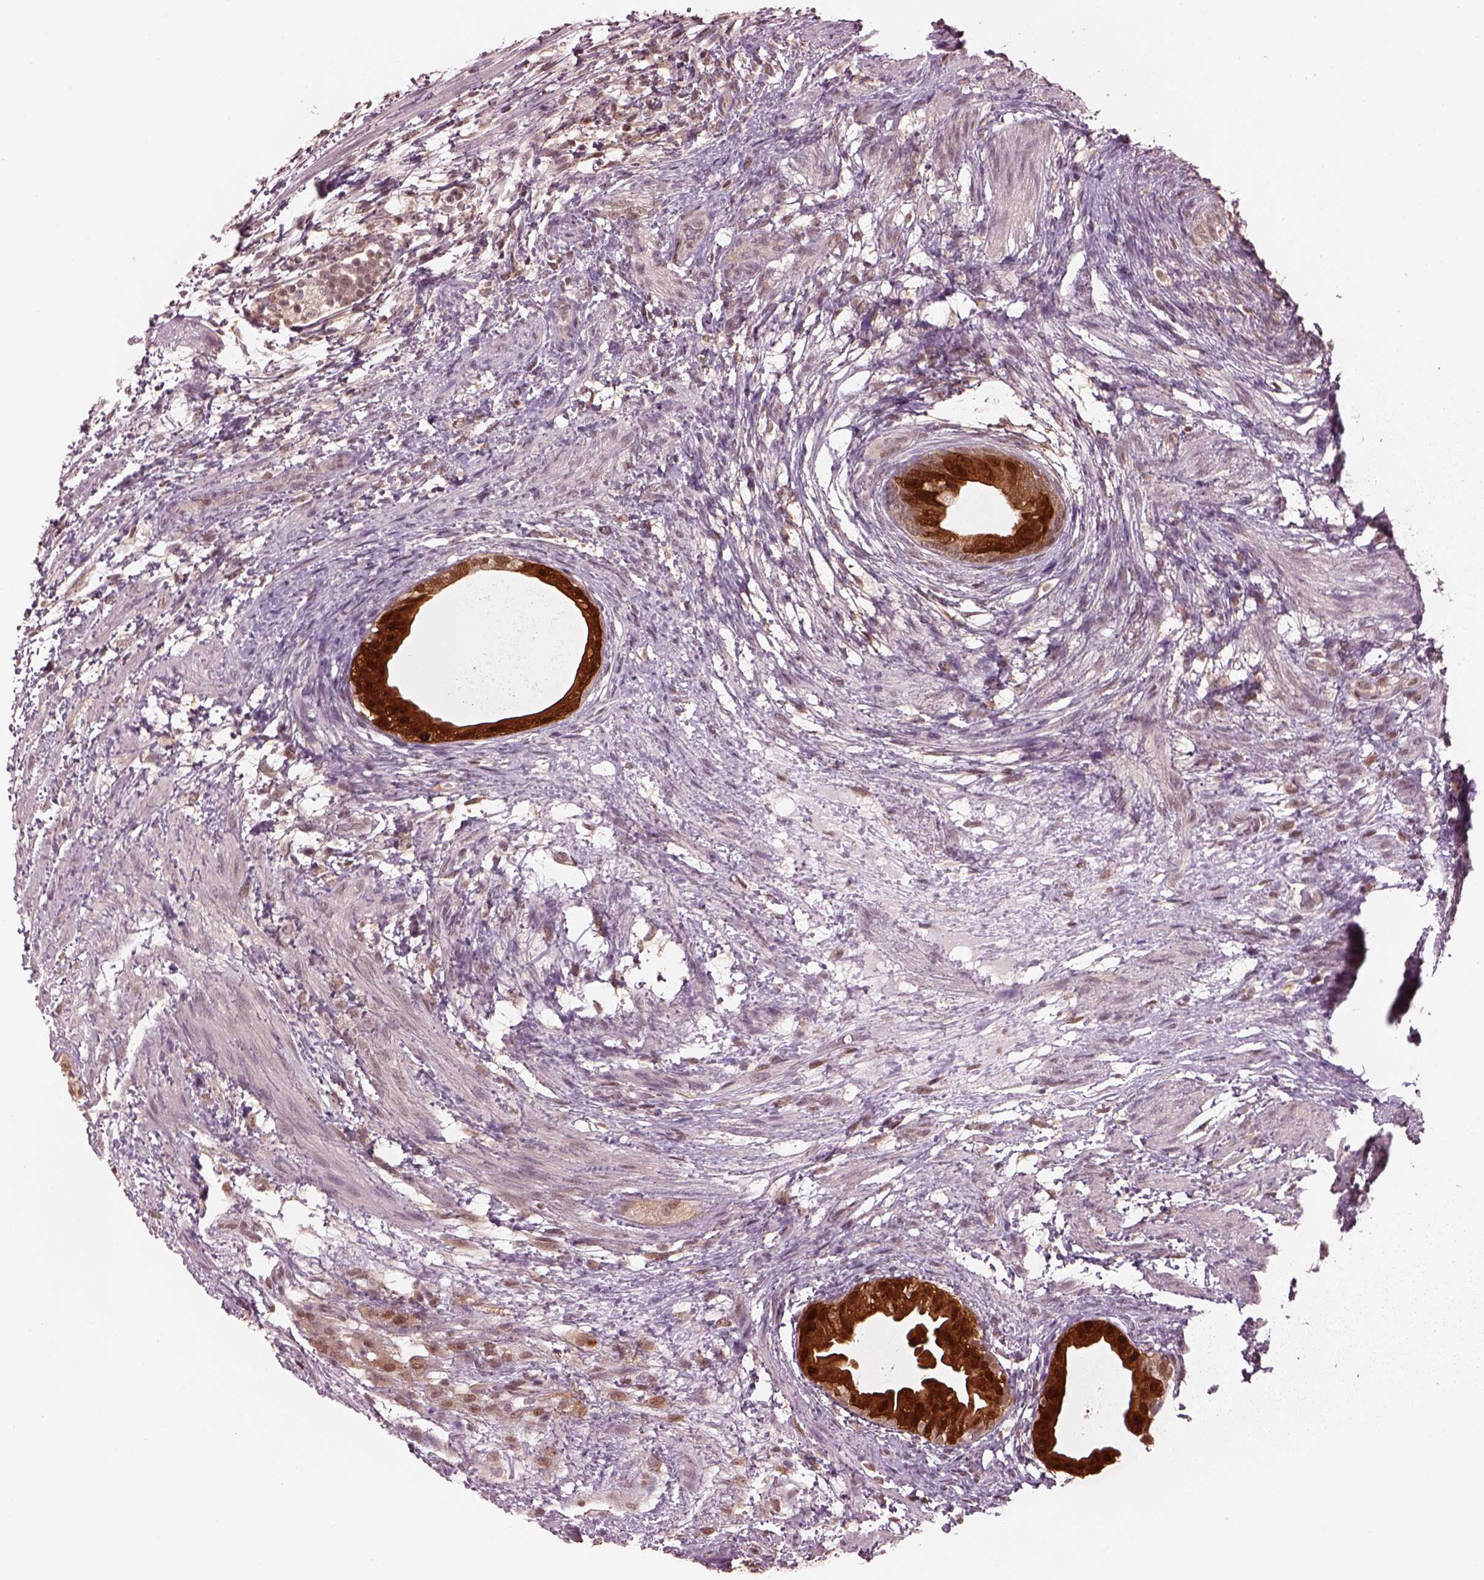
{"staining": {"intensity": "strong", "quantity": "25%-75%", "location": "cytoplasmic/membranous,nuclear"}, "tissue": "testis cancer", "cell_type": "Tumor cells", "image_type": "cancer", "snomed": [{"axis": "morphology", "description": "Carcinoma, Embryonal, NOS"}, {"axis": "topography", "description": "Testis"}], "caption": "Protein positivity by IHC reveals strong cytoplasmic/membranous and nuclear expression in approximately 25%-75% of tumor cells in testis embryonal carcinoma.", "gene": "SRI", "patient": {"sex": "male", "age": 24}}